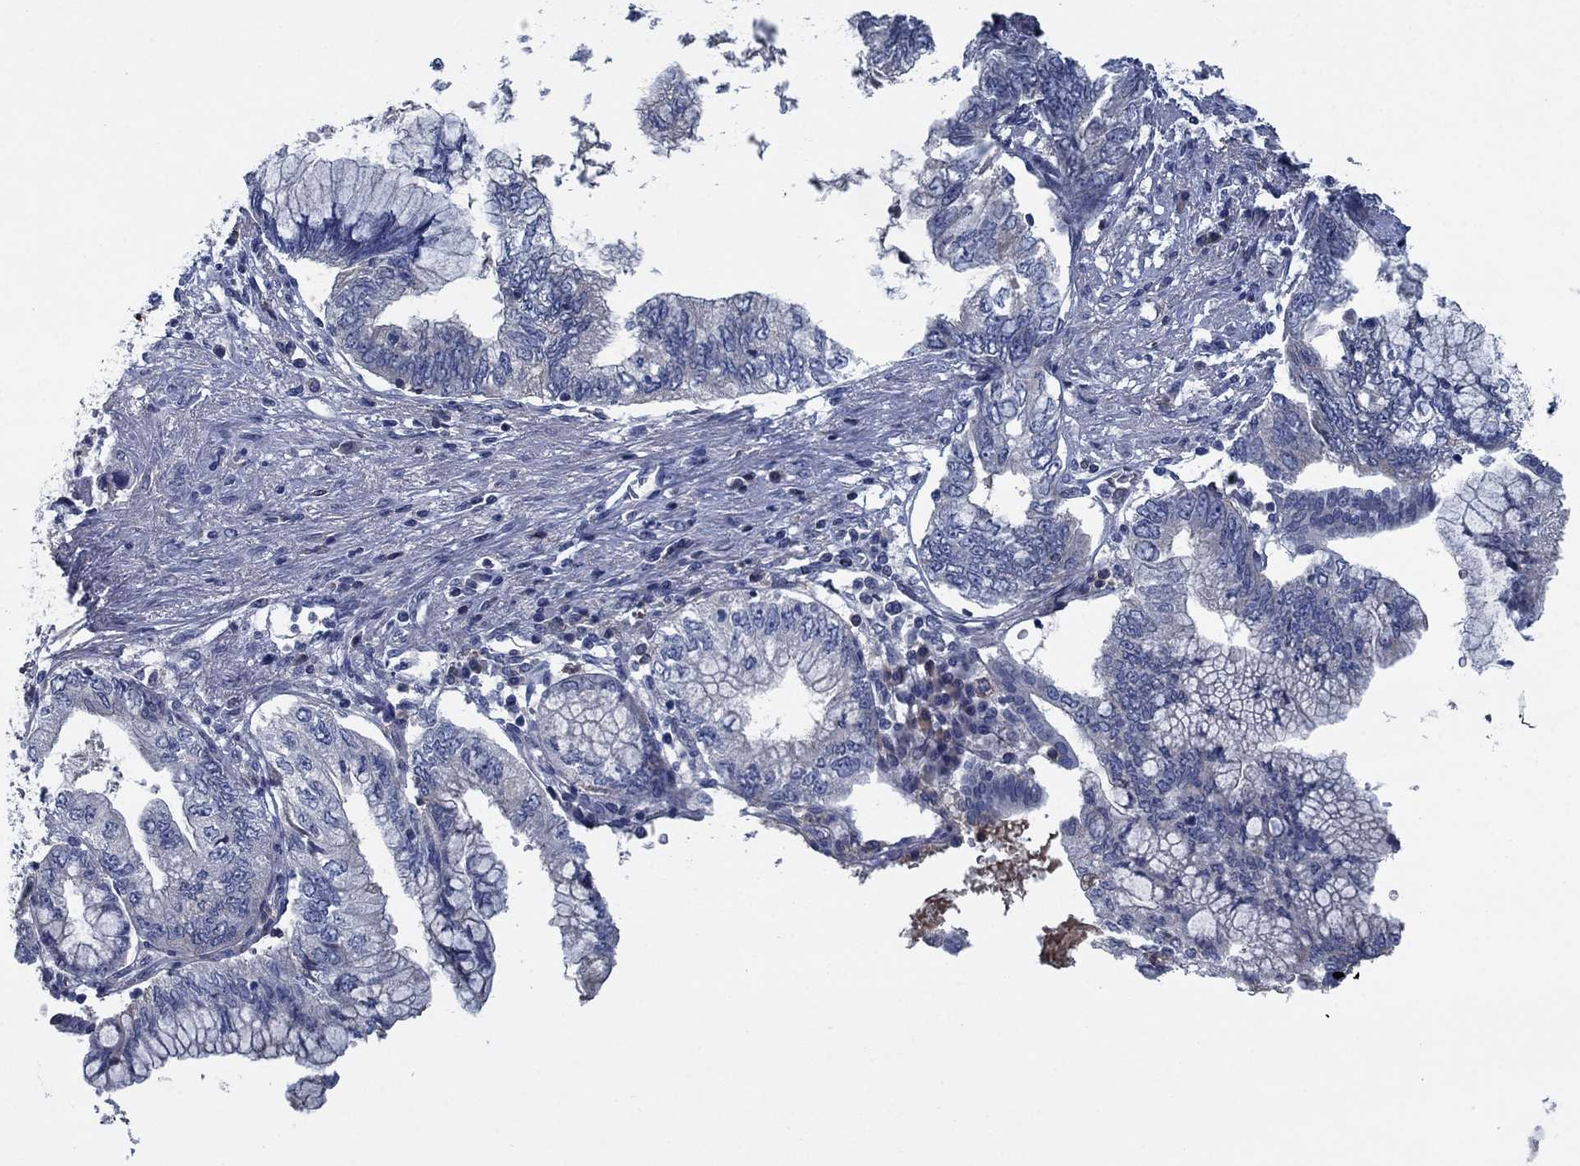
{"staining": {"intensity": "negative", "quantity": "none", "location": "none"}, "tissue": "pancreatic cancer", "cell_type": "Tumor cells", "image_type": "cancer", "snomed": [{"axis": "morphology", "description": "Adenocarcinoma, NOS"}, {"axis": "topography", "description": "Pancreas"}], "caption": "Immunohistochemistry (IHC) image of neoplastic tissue: human adenocarcinoma (pancreatic) stained with DAB shows no significant protein positivity in tumor cells.", "gene": "PNMA8A", "patient": {"sex": "female", "age": 73}}